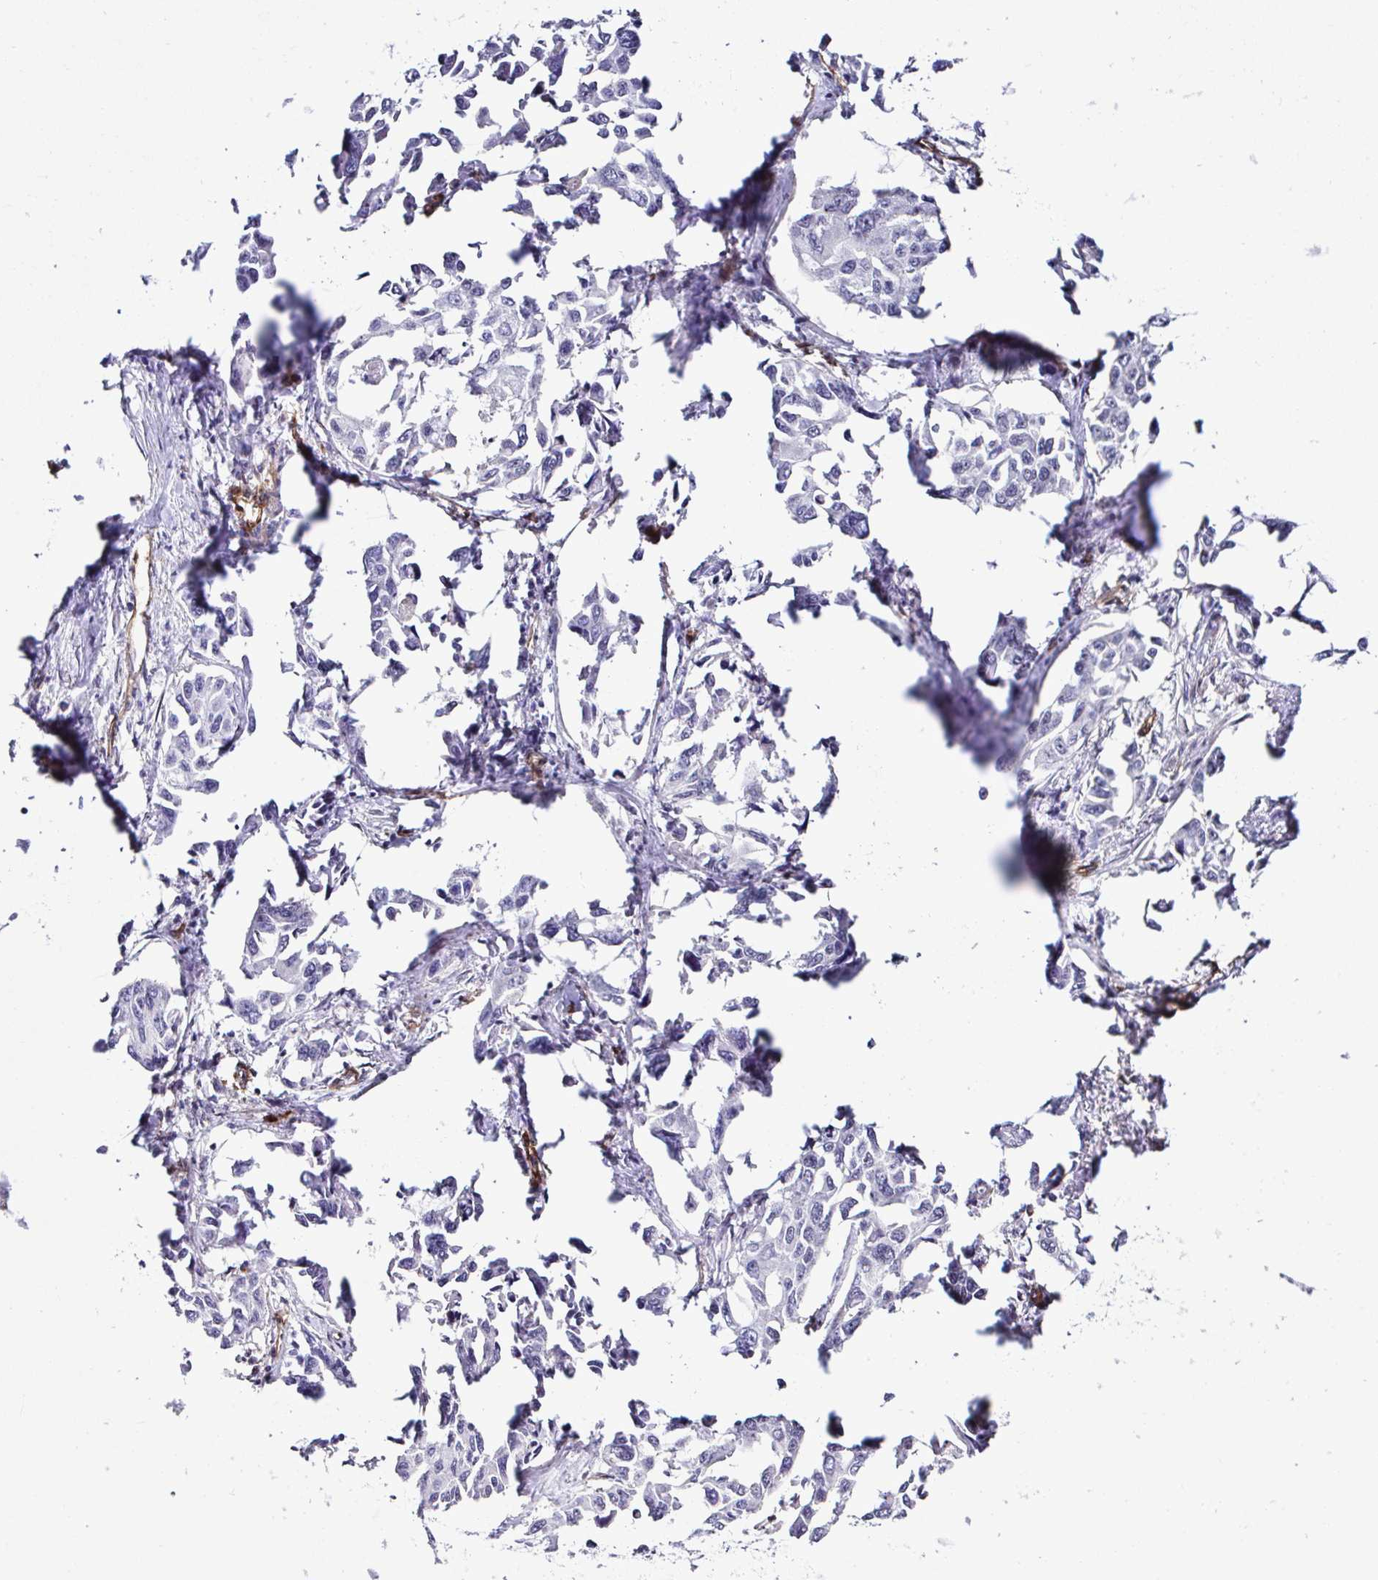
{"staining": {"intensity": "negative", "quantity": "none", "location": "none"}, "tissue": "lung cancer", "cell_type": "Tumor cells", "image_type": "cancer", "snomed": [{"axis": "morphology", "description": "Adenocarcinoma, NOS"}, {"axis": "topography", "description": "Lung"}], "caption": "A high-resolution photomicrograph shows IHC staining of lung adenocarcinoma, which exhibits no significant expression in tumor cells.", "gene": "FBXO34", "patient": {"sex": "male", "age": 64}}